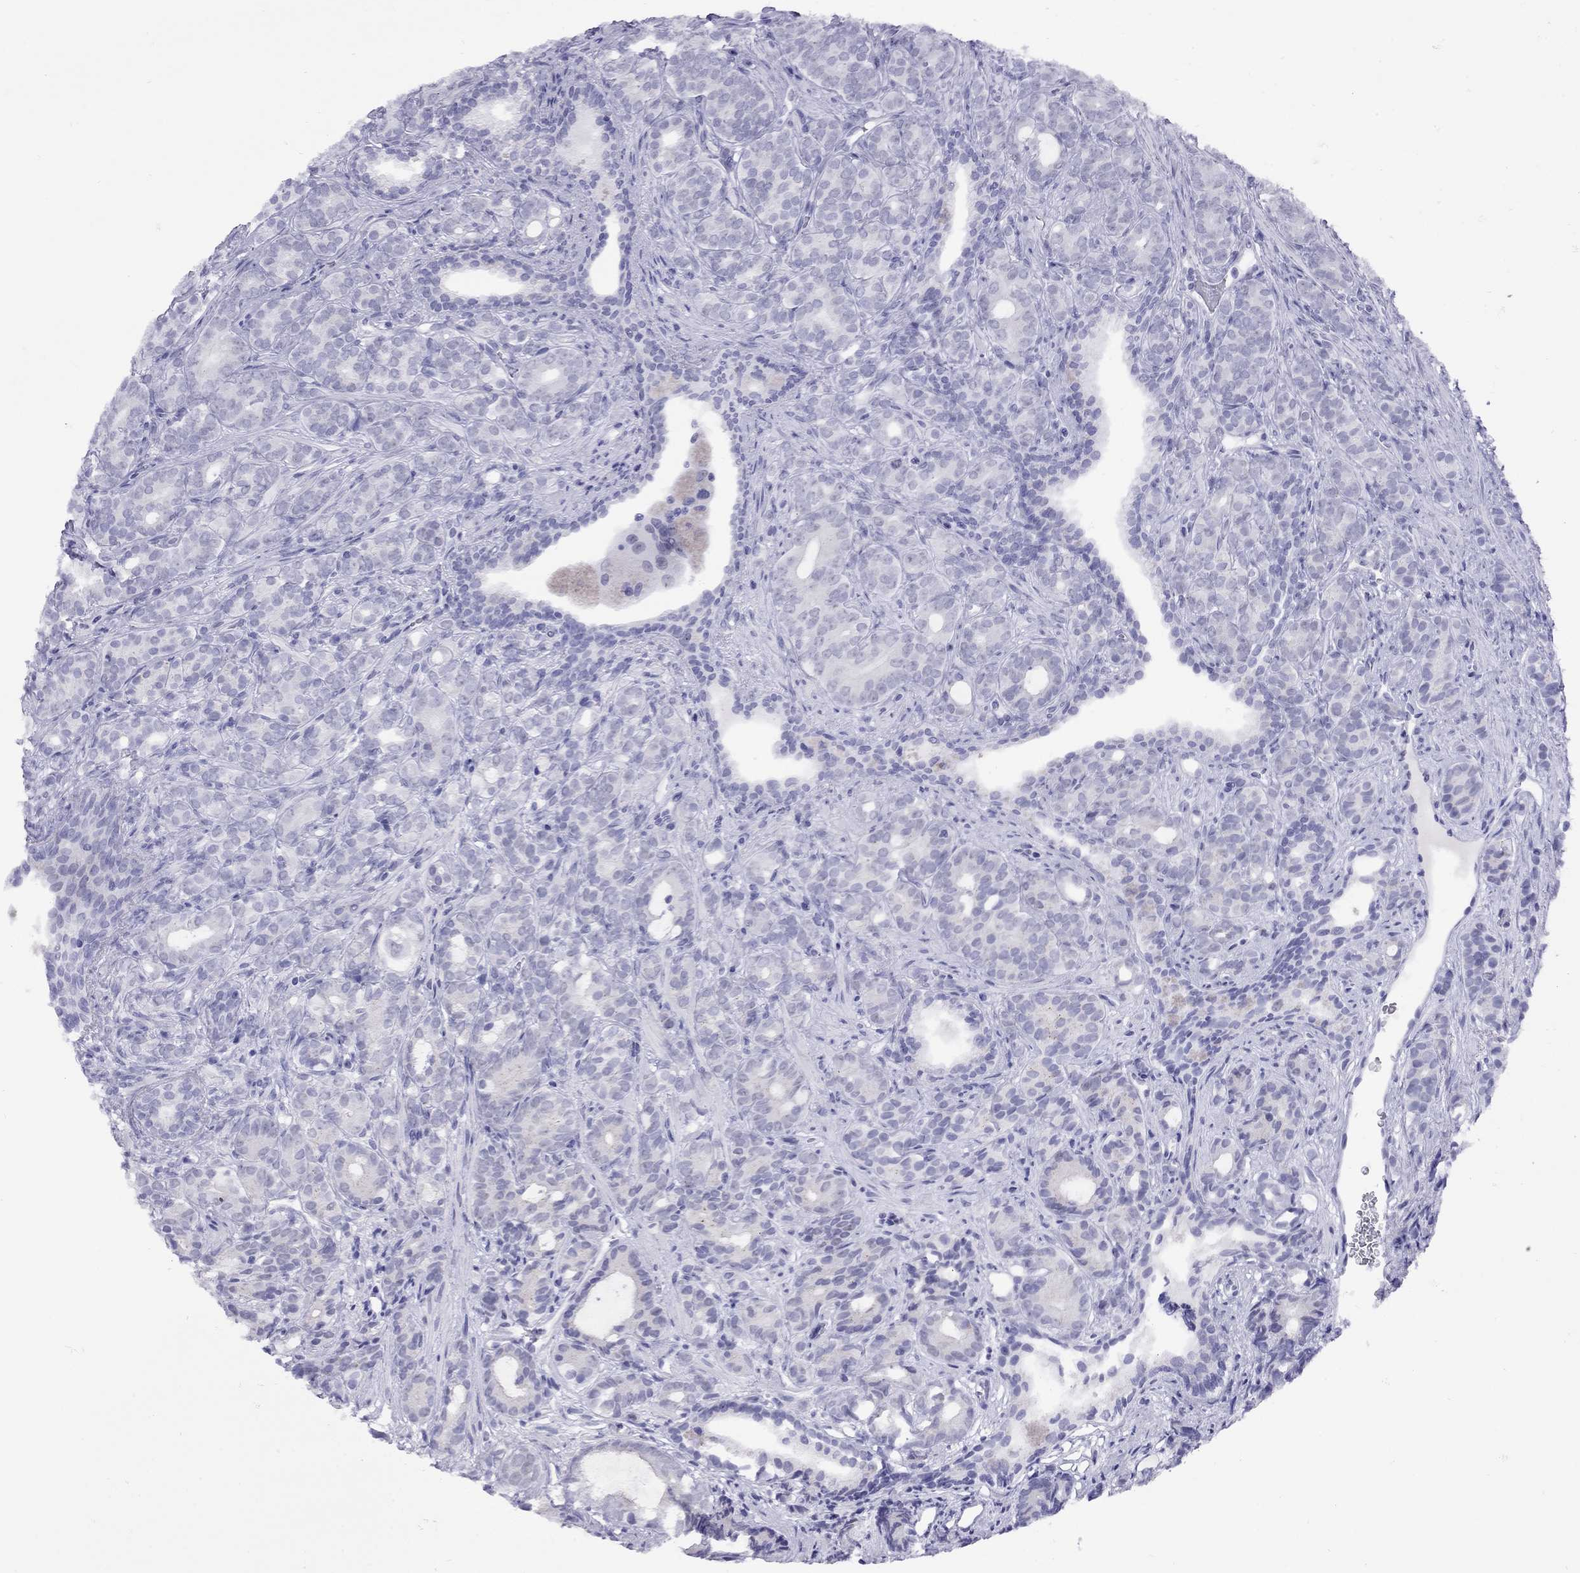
{"staining": {"intensity": "negative", "quantity": "none", "location": "none"}, "tissue": "prostate cancer", "cell_type": "Tumor cells", "image_type": "cancer", "snomed": [{"axis": "morphology", "description": "Adenocarcinoma, High grade"}, {"axis": "topography", "description": "Prostate"}], "caption": "There is no significant staining in tumor cells of prostate cancer.", "gene": "LYAR", "patient": {"sex": "male", "age": 84}}